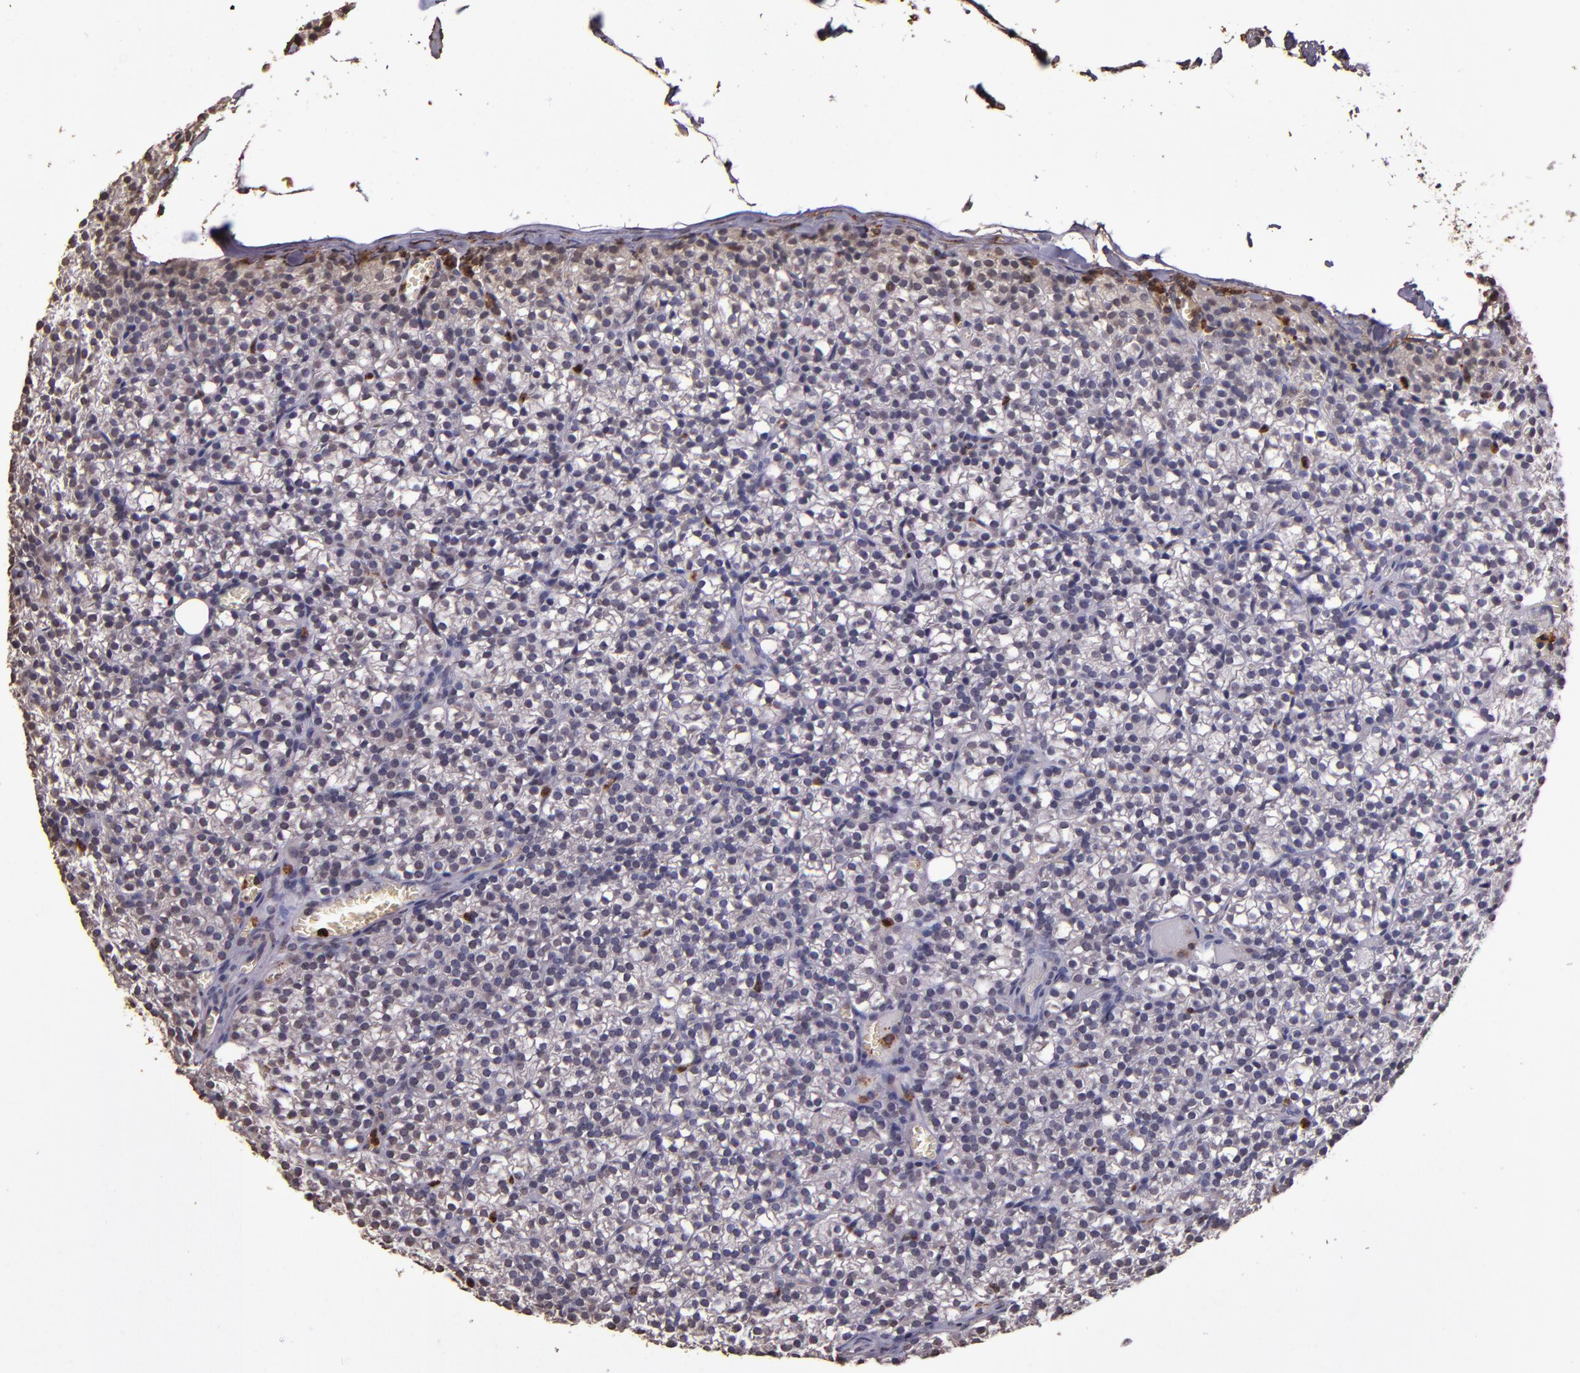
{"staining": {"intensity": "negative", "quantity": "none", "location": "none"}, "tissue": "parathyroid gland", "cell_type": "Glandular cells", "image_type": "normal", "snomed": [{"axis": "morphology", "description": "Normal tissue, NOS"}, {"axis": "topography", "description": "Parathyroid gland"}], "caption": "A high-resolution photomicrograph shows immunohistochemistry (IHC) staining of benign parathyroid gland, which demonstrates no significant positivity in glandular cells.", "gene": "SLC2A3", "patient": {"sex": "female", "age": 17}}